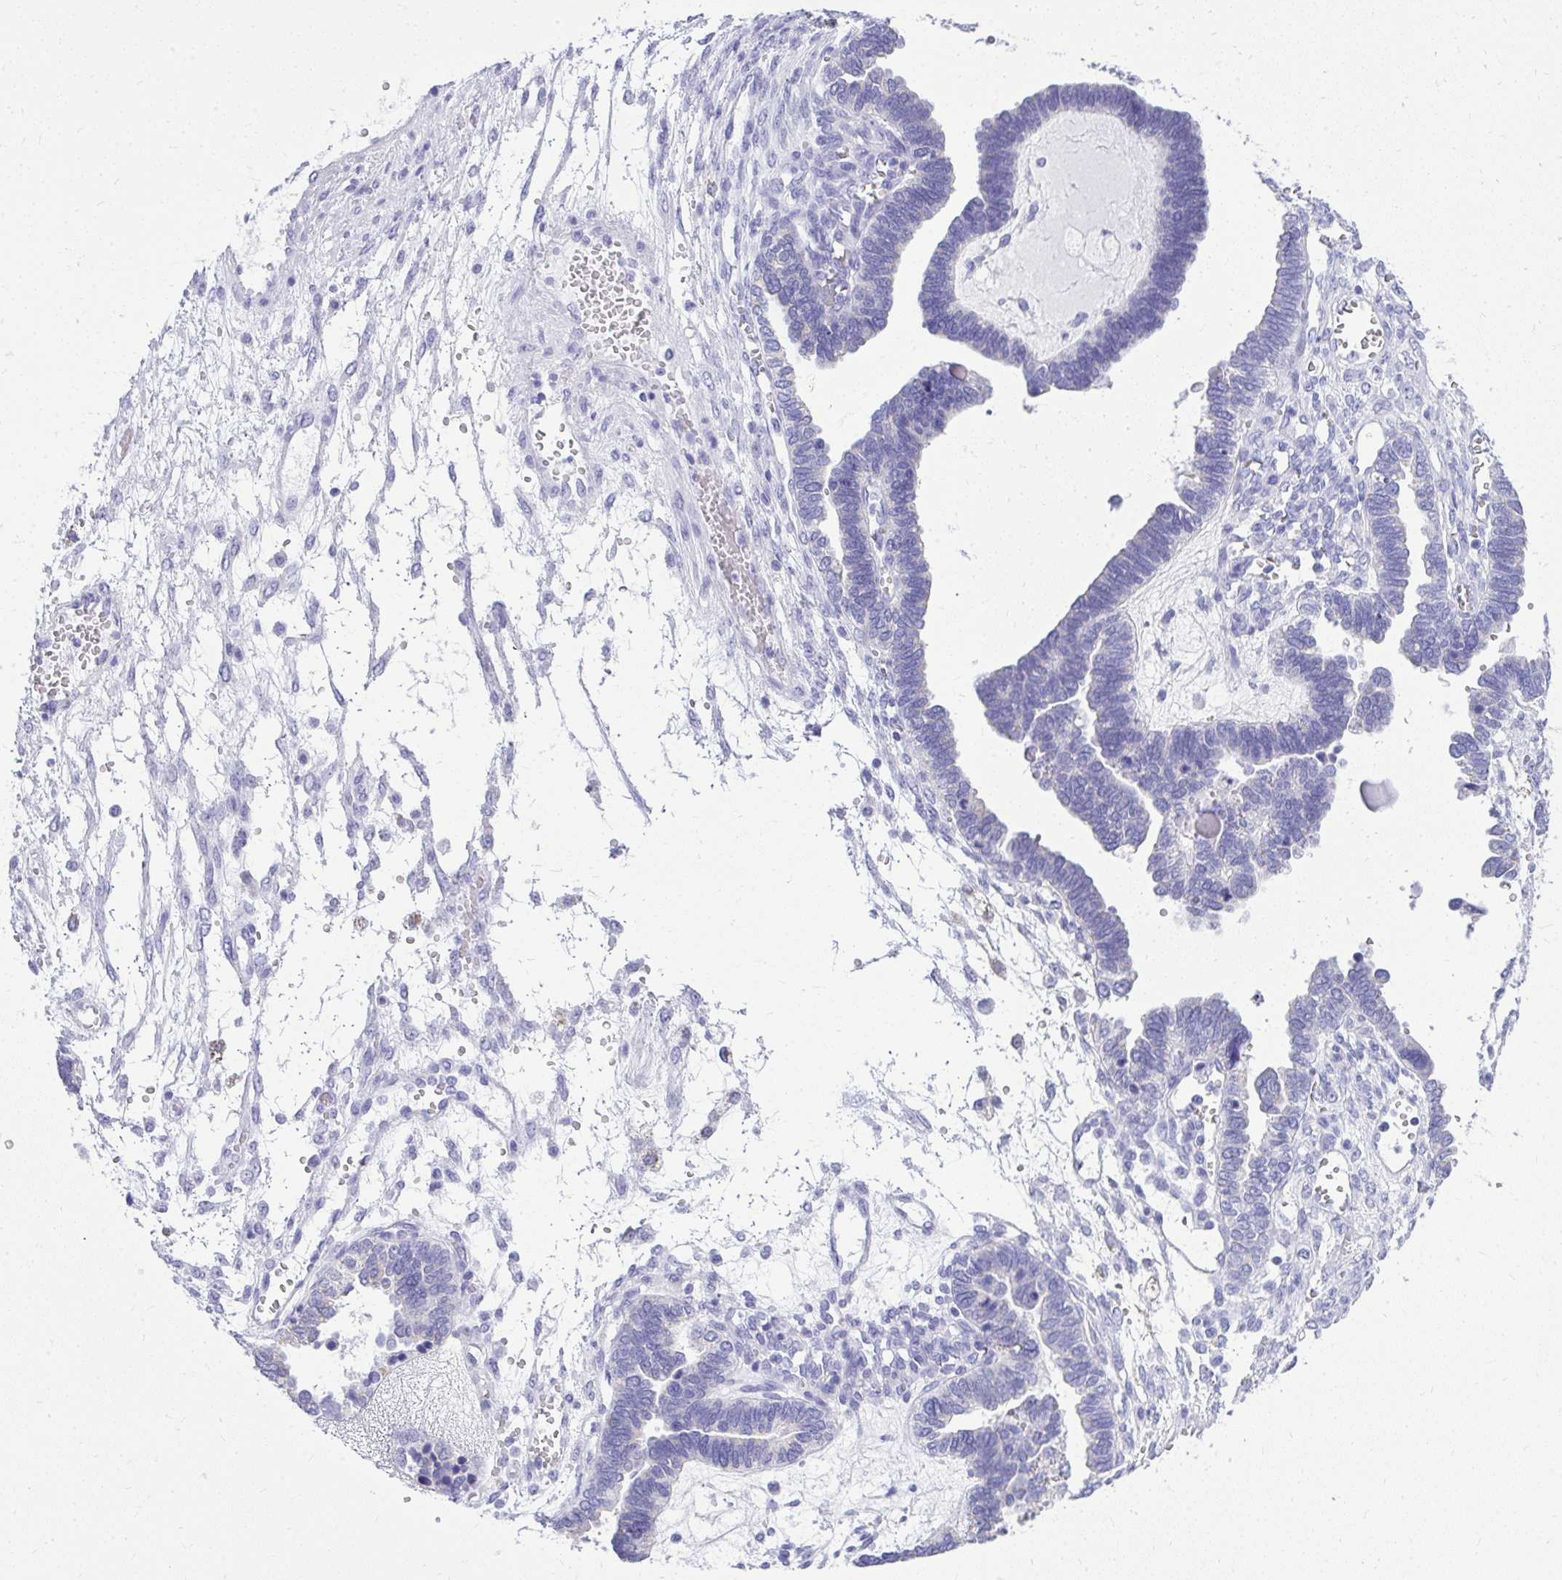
{"staining": {"intensity": "negative", "quantity": "none", "location": "none"}, "tissue": "ovarian cancer", "cell_type": "Tumor cells", "image_type": "cancer", "snomed": [{"axis": "morphology", "description": "Cystadenocarcinoma, serous, NOS"}, {"axis": "topography", "description": "Ovary"}], "caption": "Protein analysis of ovarian cancer (serous cystadenocarcinoma) displays no significant expression in tumor cells.", "gene": "RALYL", "patient": {"sex": "female", "age": 51}}